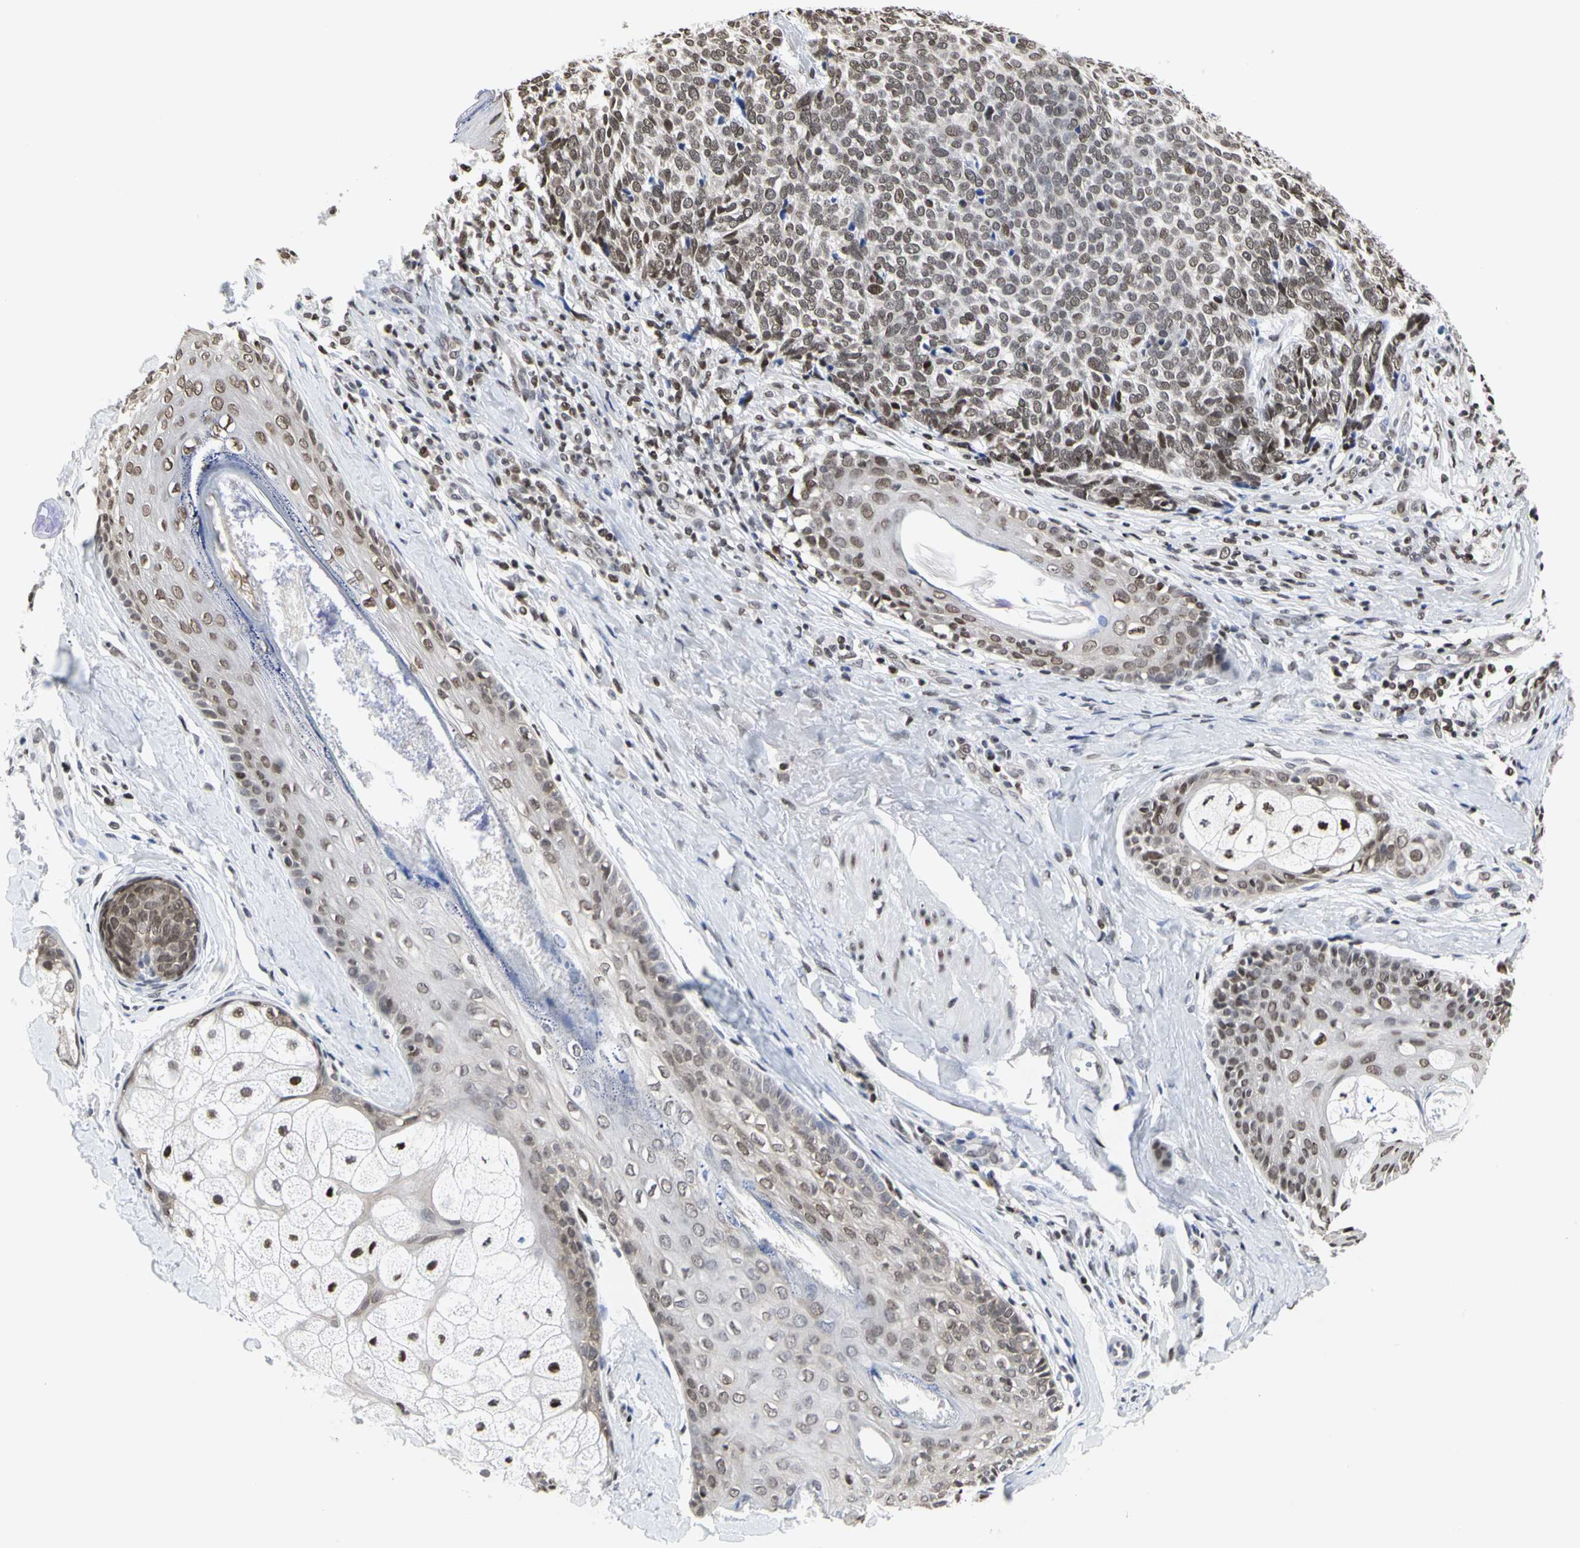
{"staining": {"intensity": "moderate", "quantity": ">75%", "location": "nuclear"}, "tissue": "skin cancer", "cell_type": "Tumor cells", "image_type": "cancer", "snomed": [{"axis": "morphology", "description": "Basal cell carcinoma"}, {"axis": "topography", "description": "Skin"}], "caption": "A high-resolution micrograph shows immunohistochemistry staining of skin basal cell carcinoma, which shows moderate nuclear positivity in about >75% of tumor cells.", "gene": "PRMT3", "patient": {"sex": "male", "age": 84}}